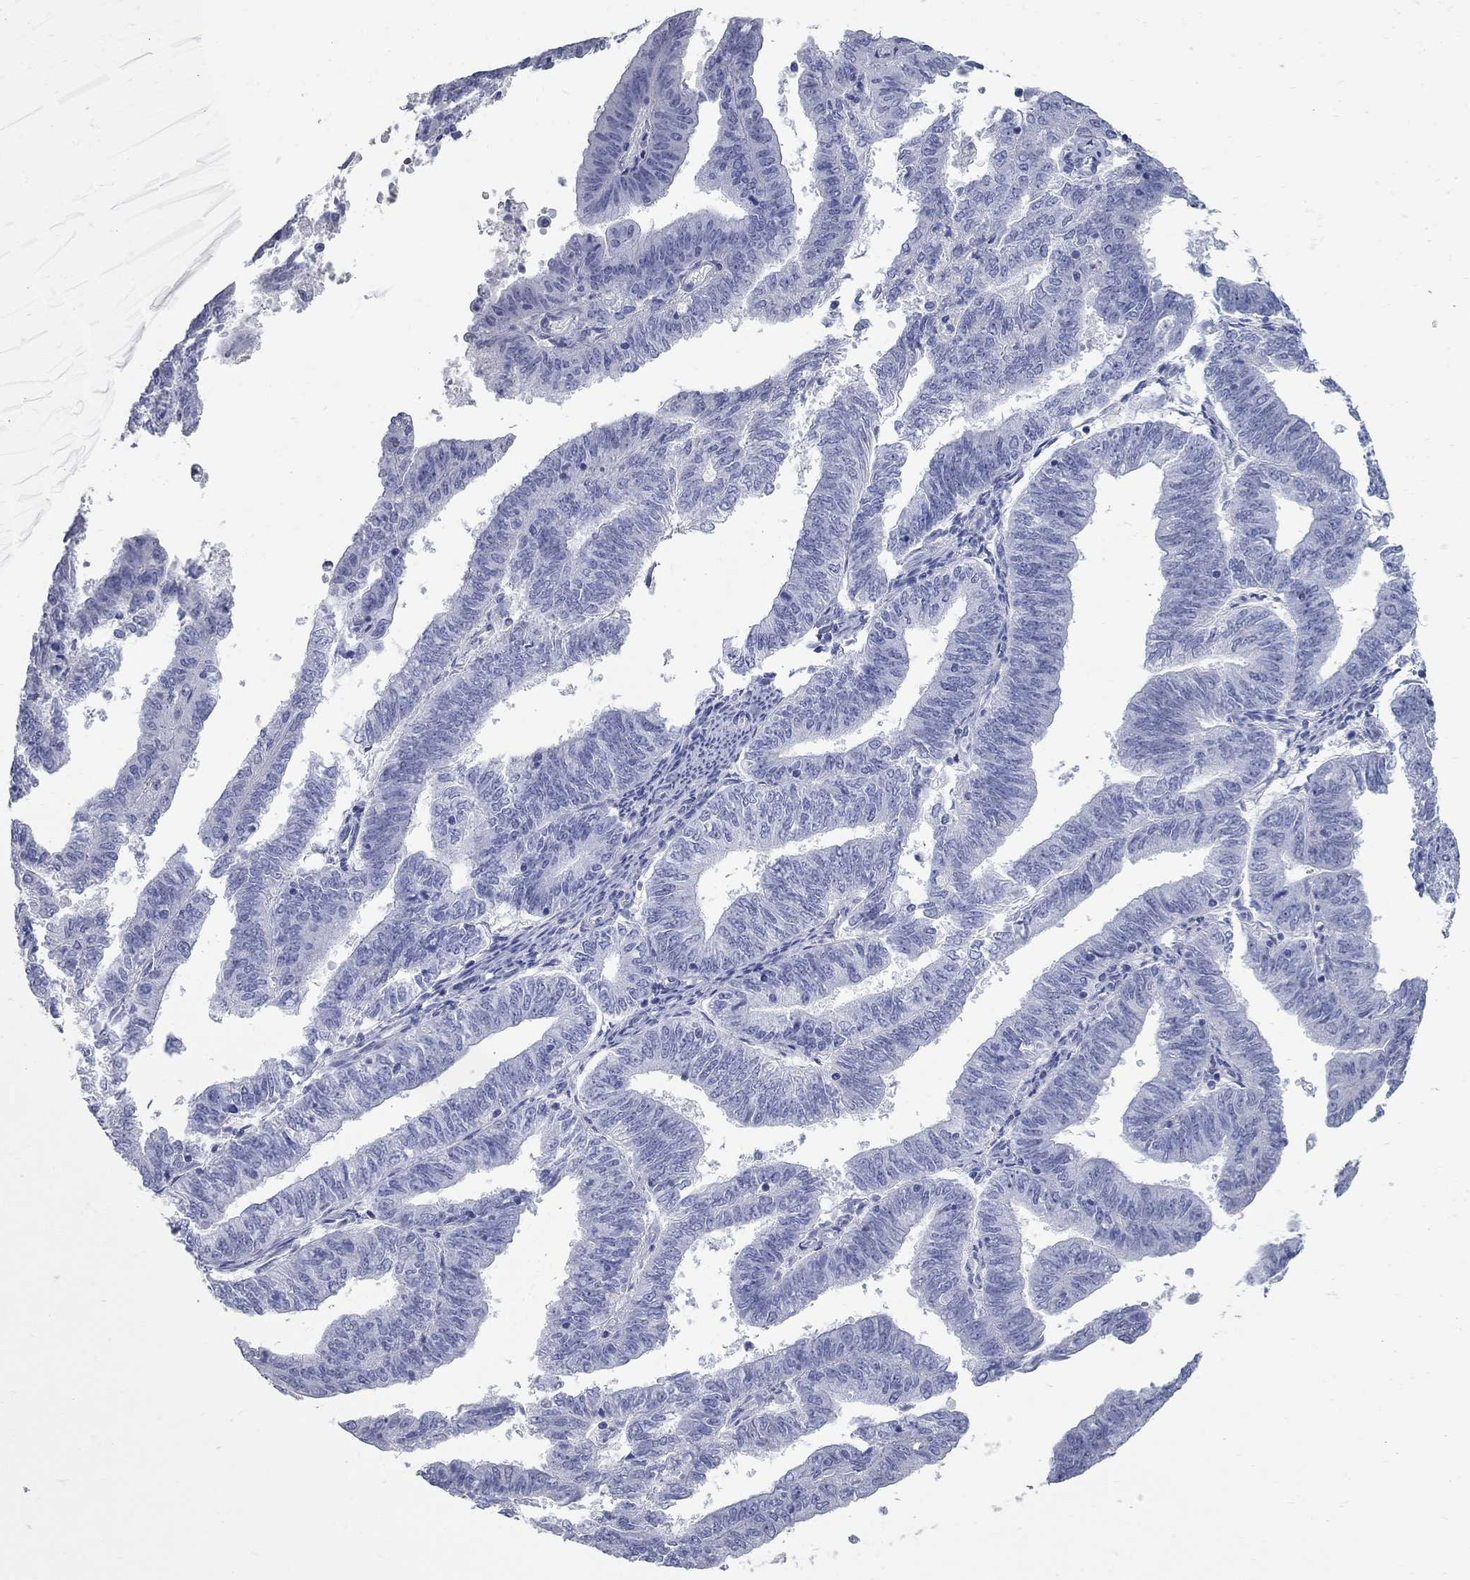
{"staining": {"intensity": "negative", "quantity": "none", "location": "none"}, "tissue": "endometrial cancer", "cell_type": "Tumor cells", "image_type": "cancer", "snomed": [{"axis": "morphology", "description": "Adenocarcinoma, NOS"}, {"axis": "topography", "description": "Endometrium"}], "caption": "Tumor cells show no significant expression in endometrial cancer. (DAB immunohistochemistry (IHC) visualized using brightfield microscopy, high magnification).", "gene": "BPIFB1", "patient": {"sex": "female", "age": 82}}